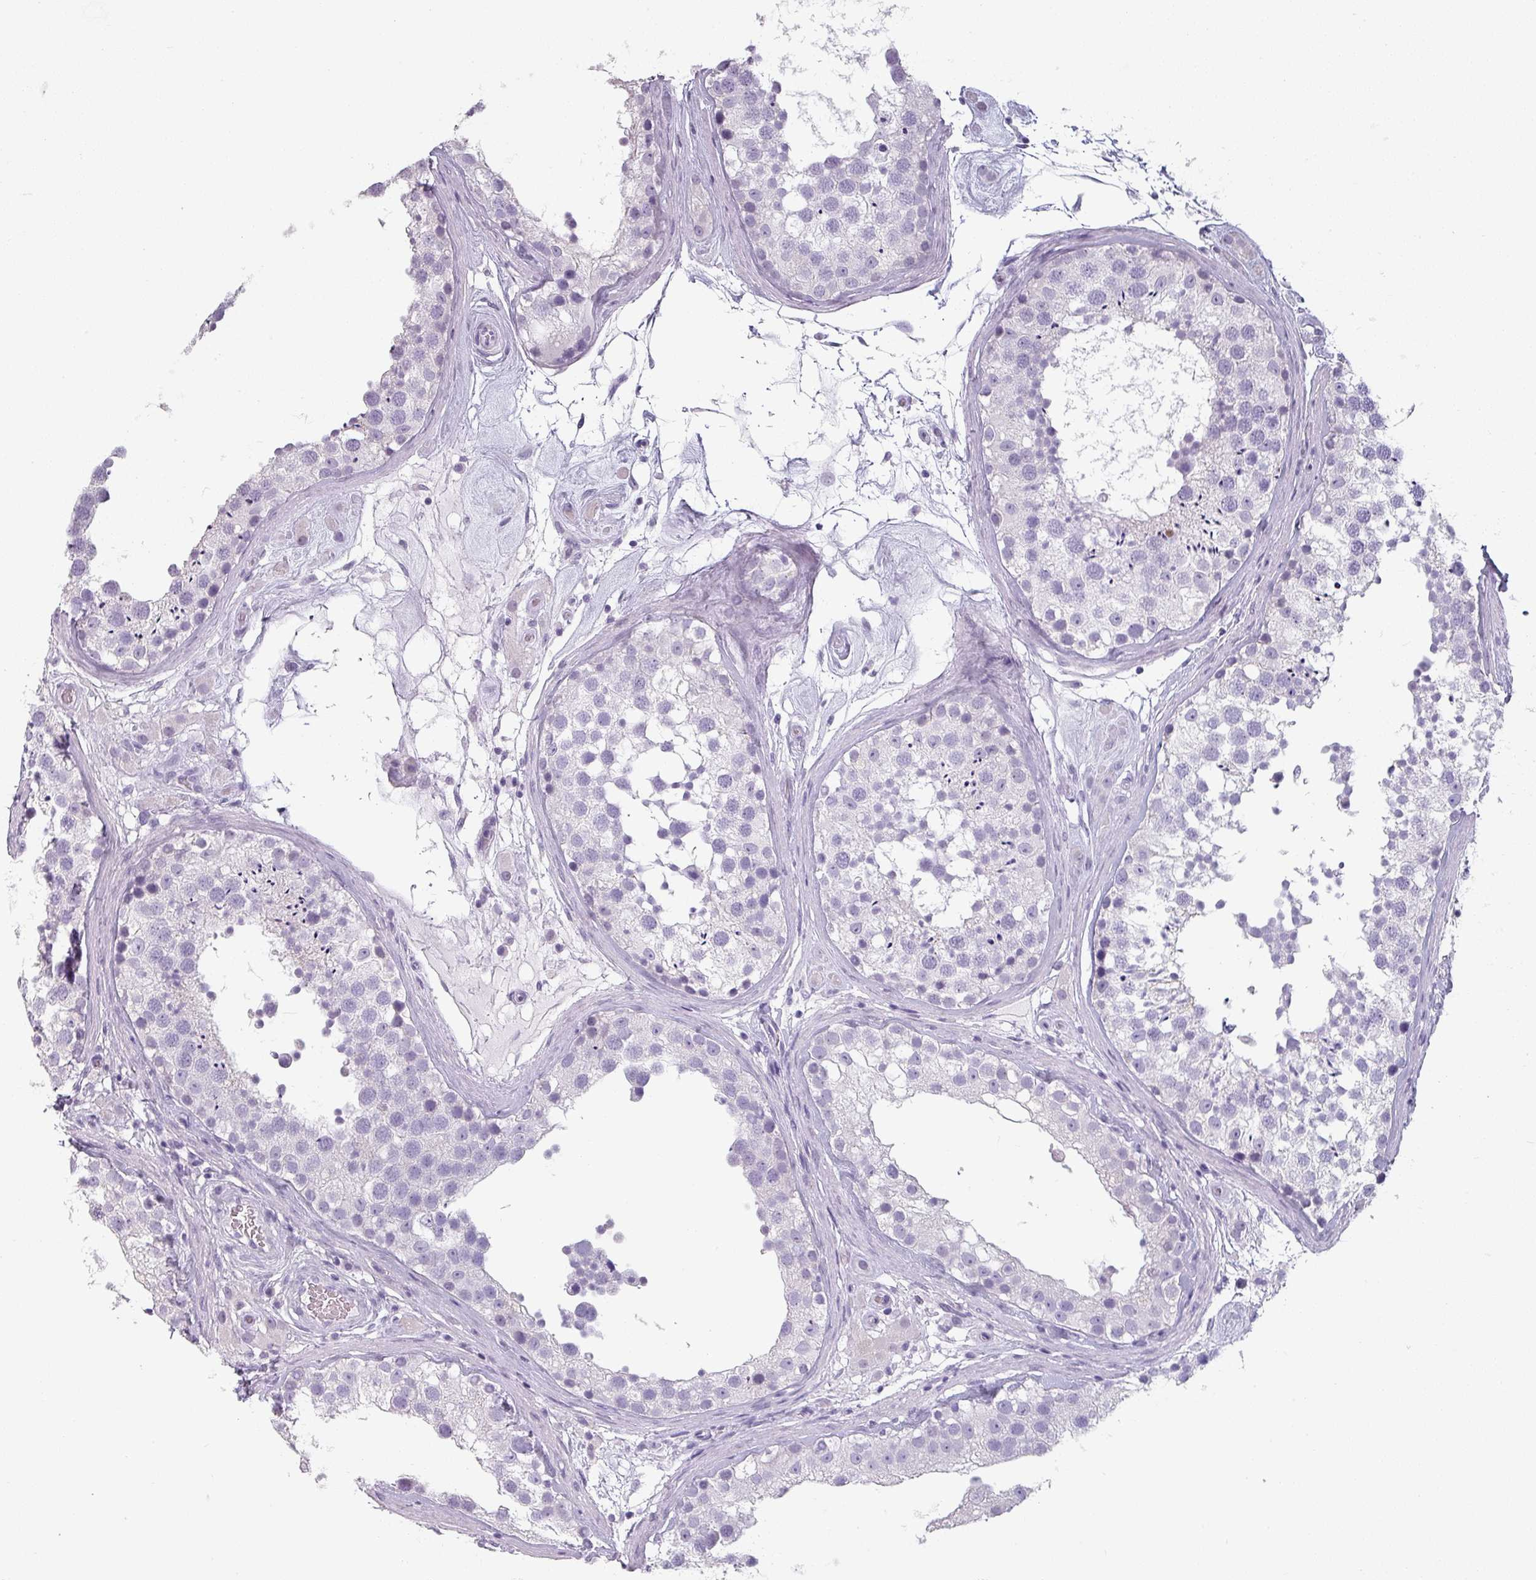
{"staining": {"intensity": "negative", "quantity": "none", "location": "none"}, "tissue": "testis", "cell_type": "Cells in seminiferous ducts", "image_type": "normal", "snomed": [{"axis": "morphology", "description": "Normal tissue, NOS"}, {"axis": "topography", "description": "Testis"}], "caption": "Immunohistochemical staining of unremarkable human testis demonstrates no significant positivity in cells in seminiferous ducts. The staining is performed using DAB (3,3'-diaminobenzidine) brown chromogen with nuclei counter-stained in using hematoxylin.", "gene": "SFTPA1", "patient": {"sex": "male", "age": 46}}